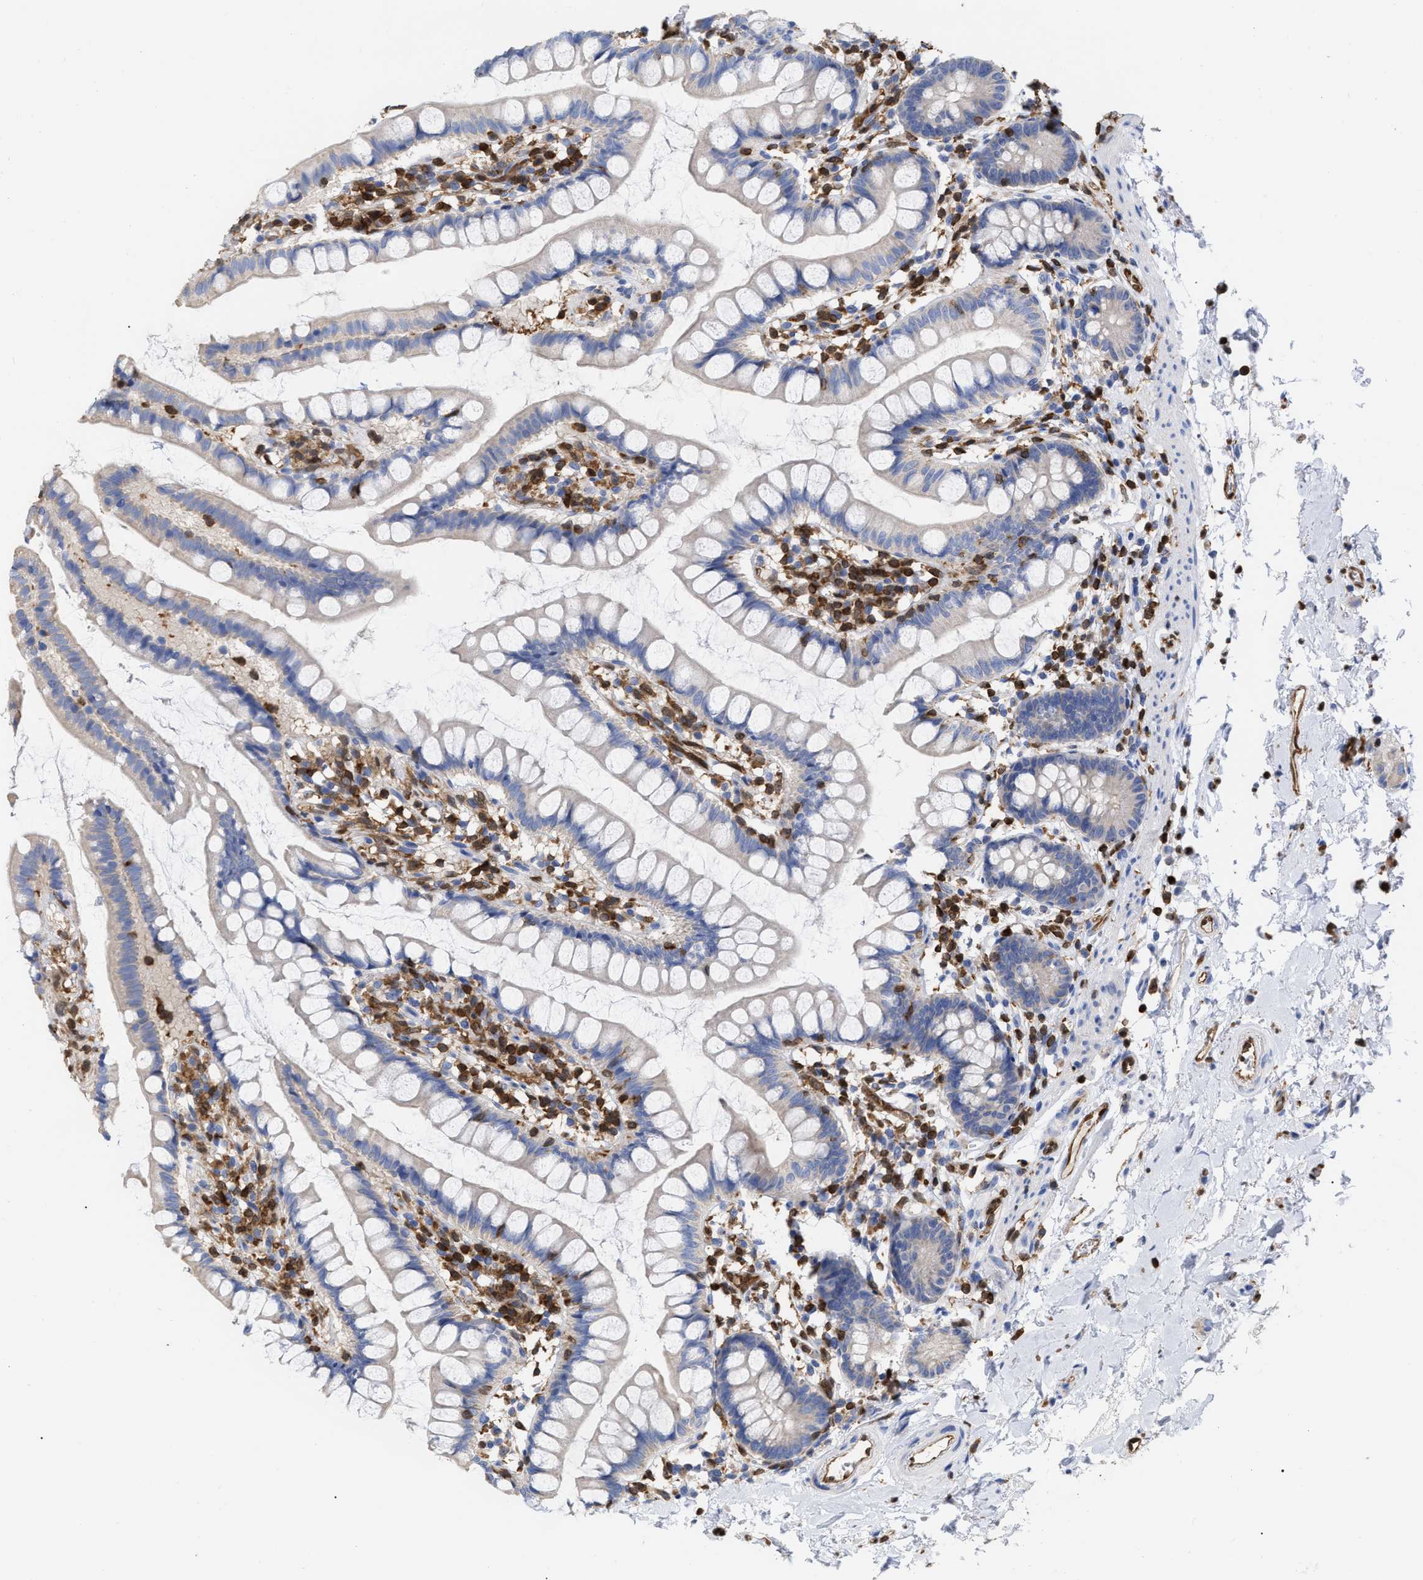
{"staining": {"intensity": "negative", "quantity": "none", "location": "none"}, "tissue": "small intestine", "cell_type": "Glandular cells", "image_type": "normal", "snomed": [{"axis": "morphology", "description": "Normal tissue, NOS"}, {"axis": "topography", "description": "Small intestine"}], "caption": "Small intestine was stained to show a protein in brown. There is no significant expression in glandular cells.", "gene": "GIMAP4", "patient": {"sex": "female", "age": 84}}